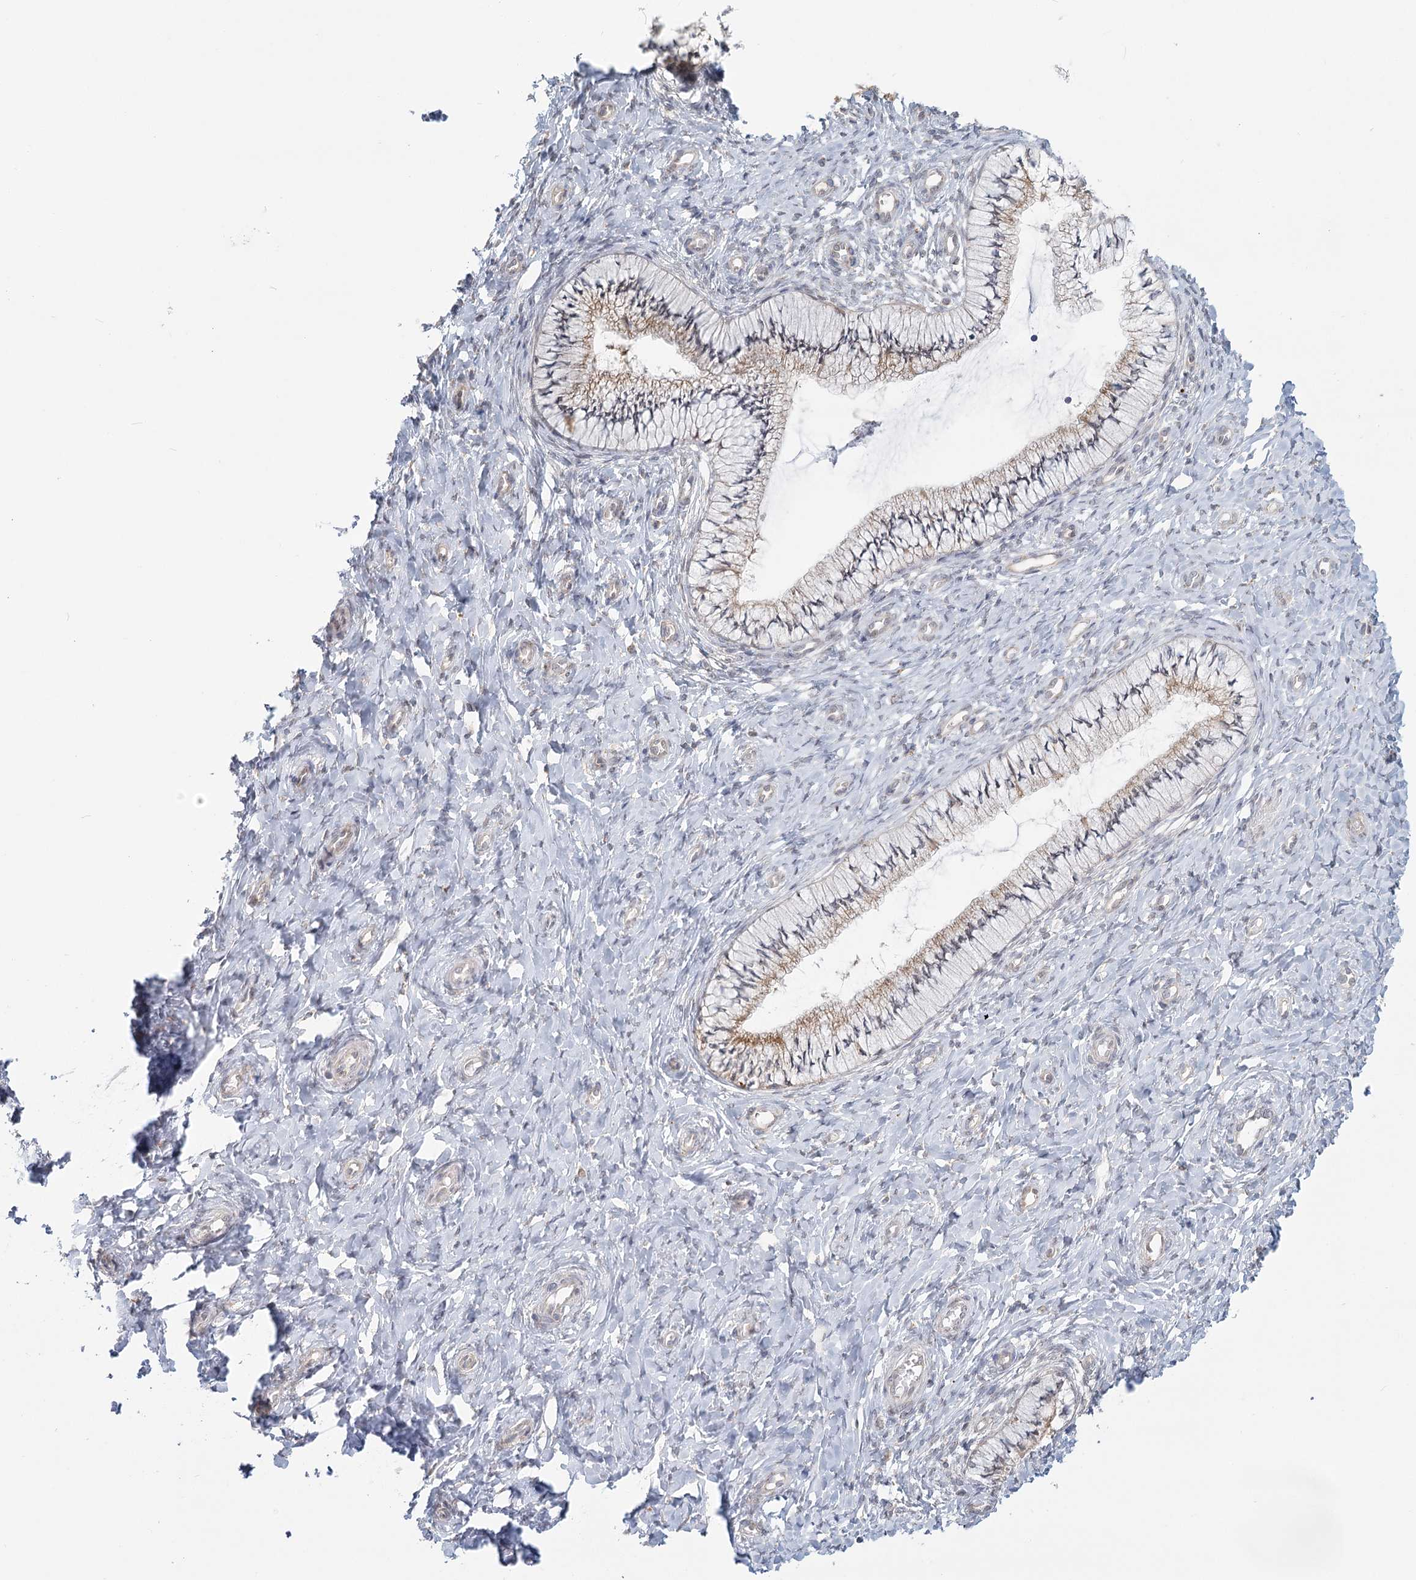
{"staining": {"intensity": "moderate", "quantity": "25%-75%", "location": "cytoplasmic/membranous"}, "tissue": "cervix", "cell_type": "Glandular cells", "image_type": "normal", "snomed": [{"axis": "morphology", "description": "Normal tissue, NOS"}, {"axis": "topography", "description": "Cervix"}], "caption": "Benign cervix was stained to show a protein in brown. There is medium levels of moderate cytoplasmic/membranous staining in about 25%-75% of glandular cells.", "gene": "LACTB", "patient": {"sex": "female", "age": 36}}